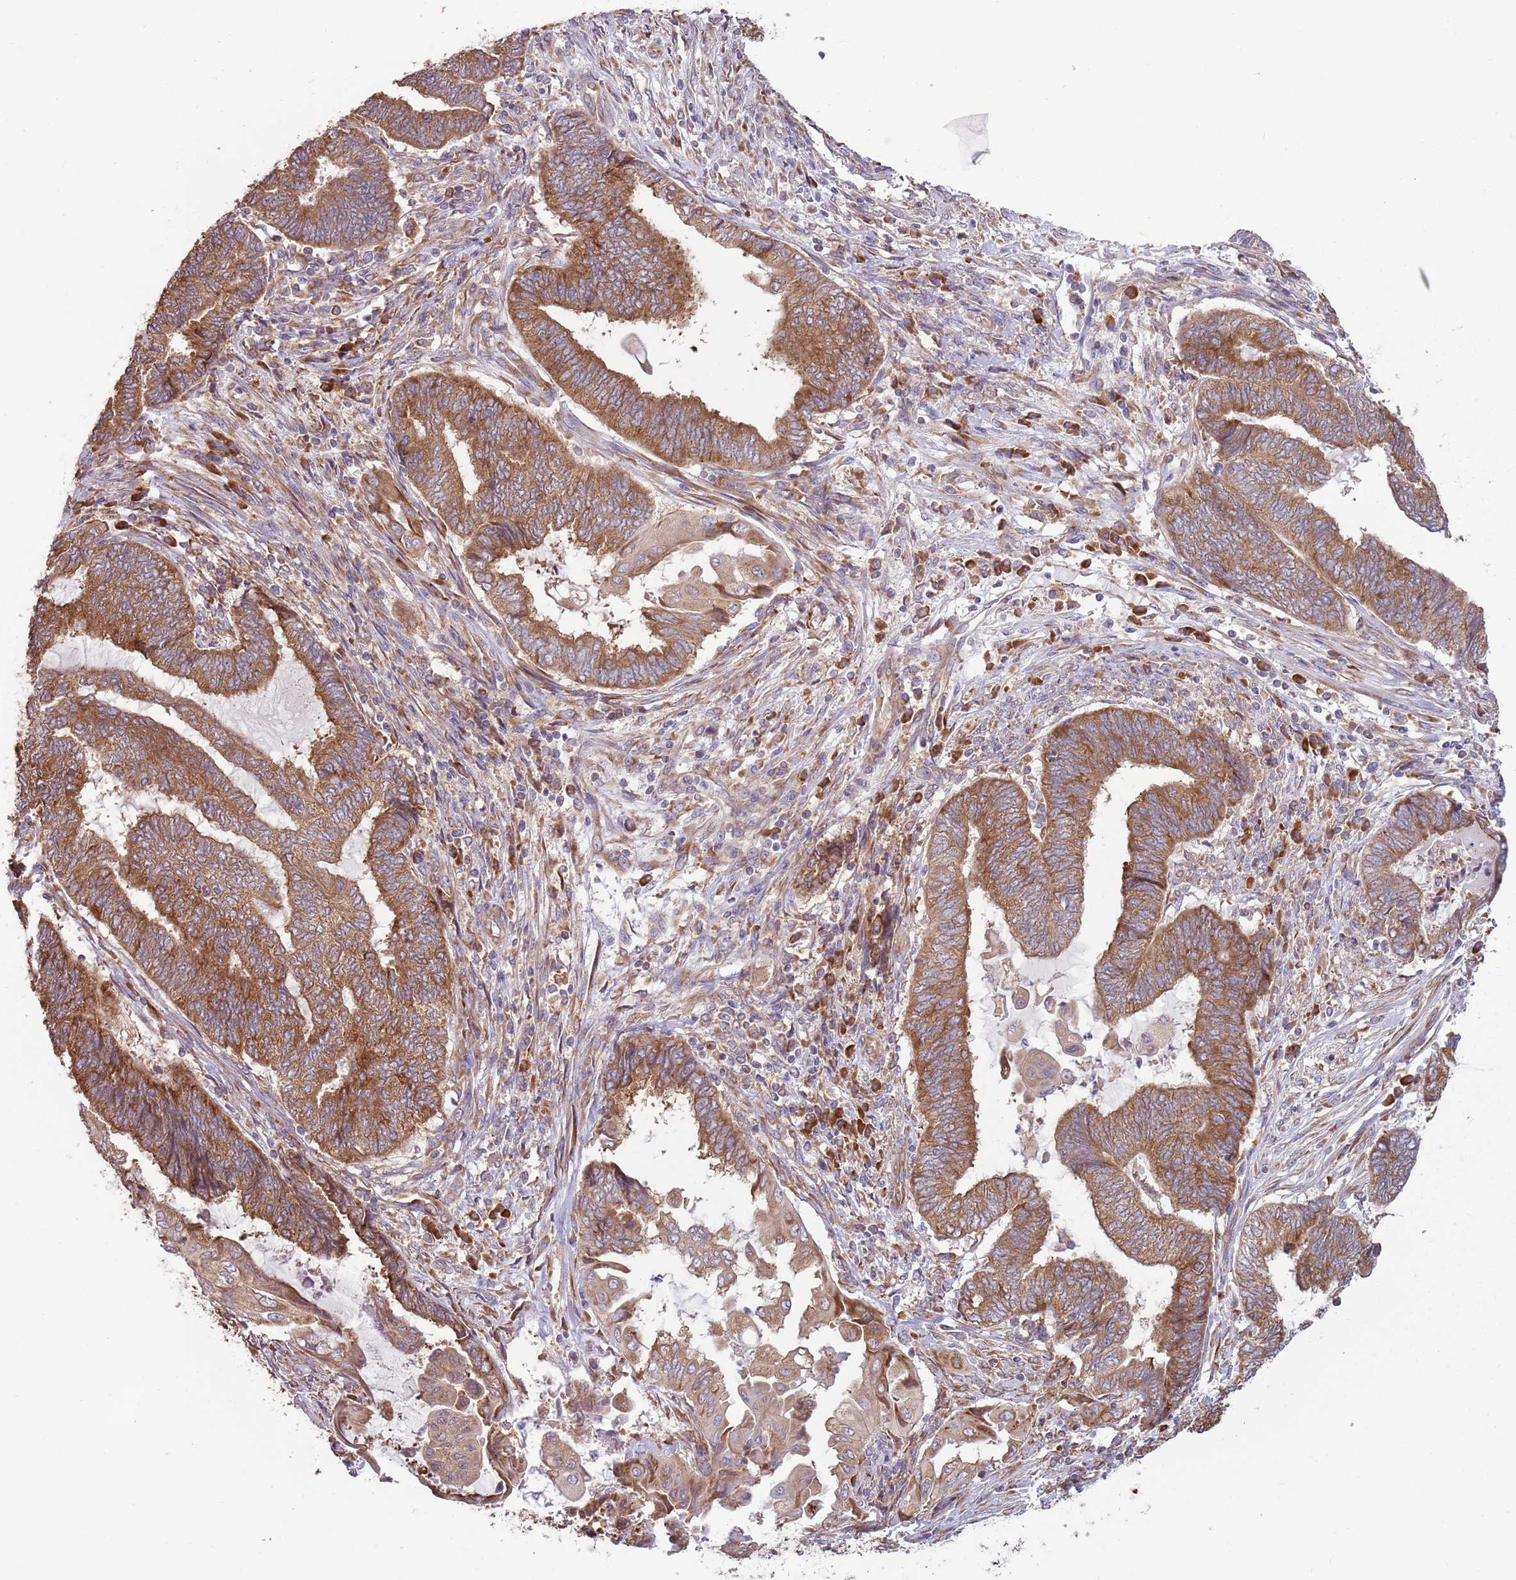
{"staining": {"intensity": "moderate", "quantity": ">75%", "location": "cytoplasmic/membranous"}, "tissue": "endometrial cancer", "cell_type": "Tumor cells", "image_type": "cancer", "snomed": [{"axis": "morphology", "description": "Adenocarcinoma, NOS"}, {"axis": "topography", "description": "Uterus"}, {"axis": "topography", "description": "Endometrium"}], "caption": "IHC of endometrial adenocarcinoma displays medium levels of moderate cytoplasmic/membranous expression in about >75% of tumor cells. (DAB (3,3'-diaminobenzidine) IHC with brightfield microscopy, high magnification).", "gene": "RPL17-C18orf32", "patient": {"sex": "female", "age": 70}}